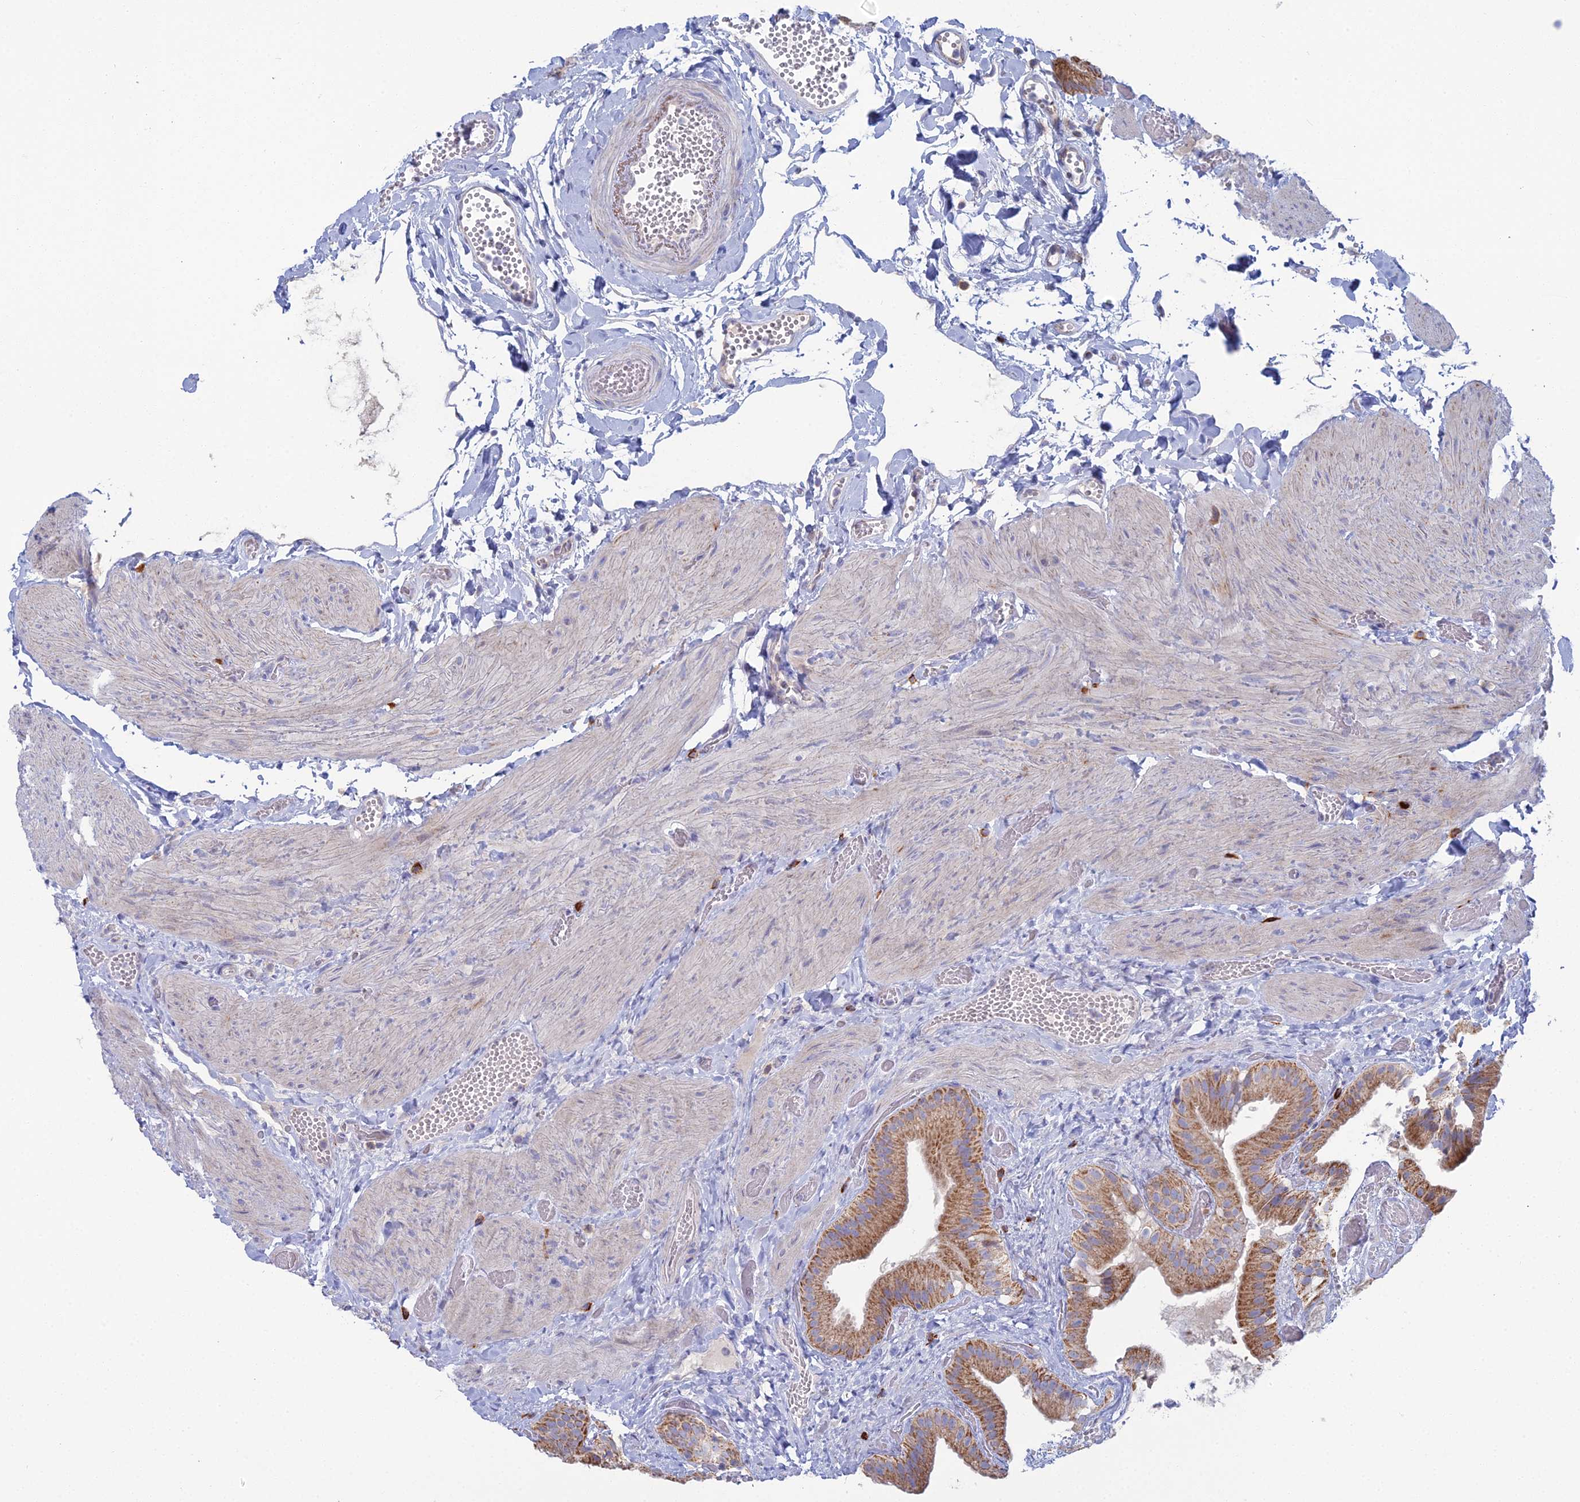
{"staining": {"intensity": "moderate", "quantity": ">75%", "location": "cytoplasmic/membranous"}, "tissue": "gallbladder", "cell_type": "Glandular cells", "image_type": "normal", "snomed": [{"axis": "morphology", "description": "Normal tissue, NOS"}, {"axis": "topography", "description": "Gallbladder"}], "caption": "IHC histopathology image of normal gallbladder: human gallbladder stained using immunohistochemistry (IHC) displays medium levels of moderate protein expression localized specifically in the cytoplasmic/membranous of glandular cells, appearing as a cytoplasmic/membranous brown color.", "gene": "ARL16", "patient": {"sex": "female", "age": 64}}